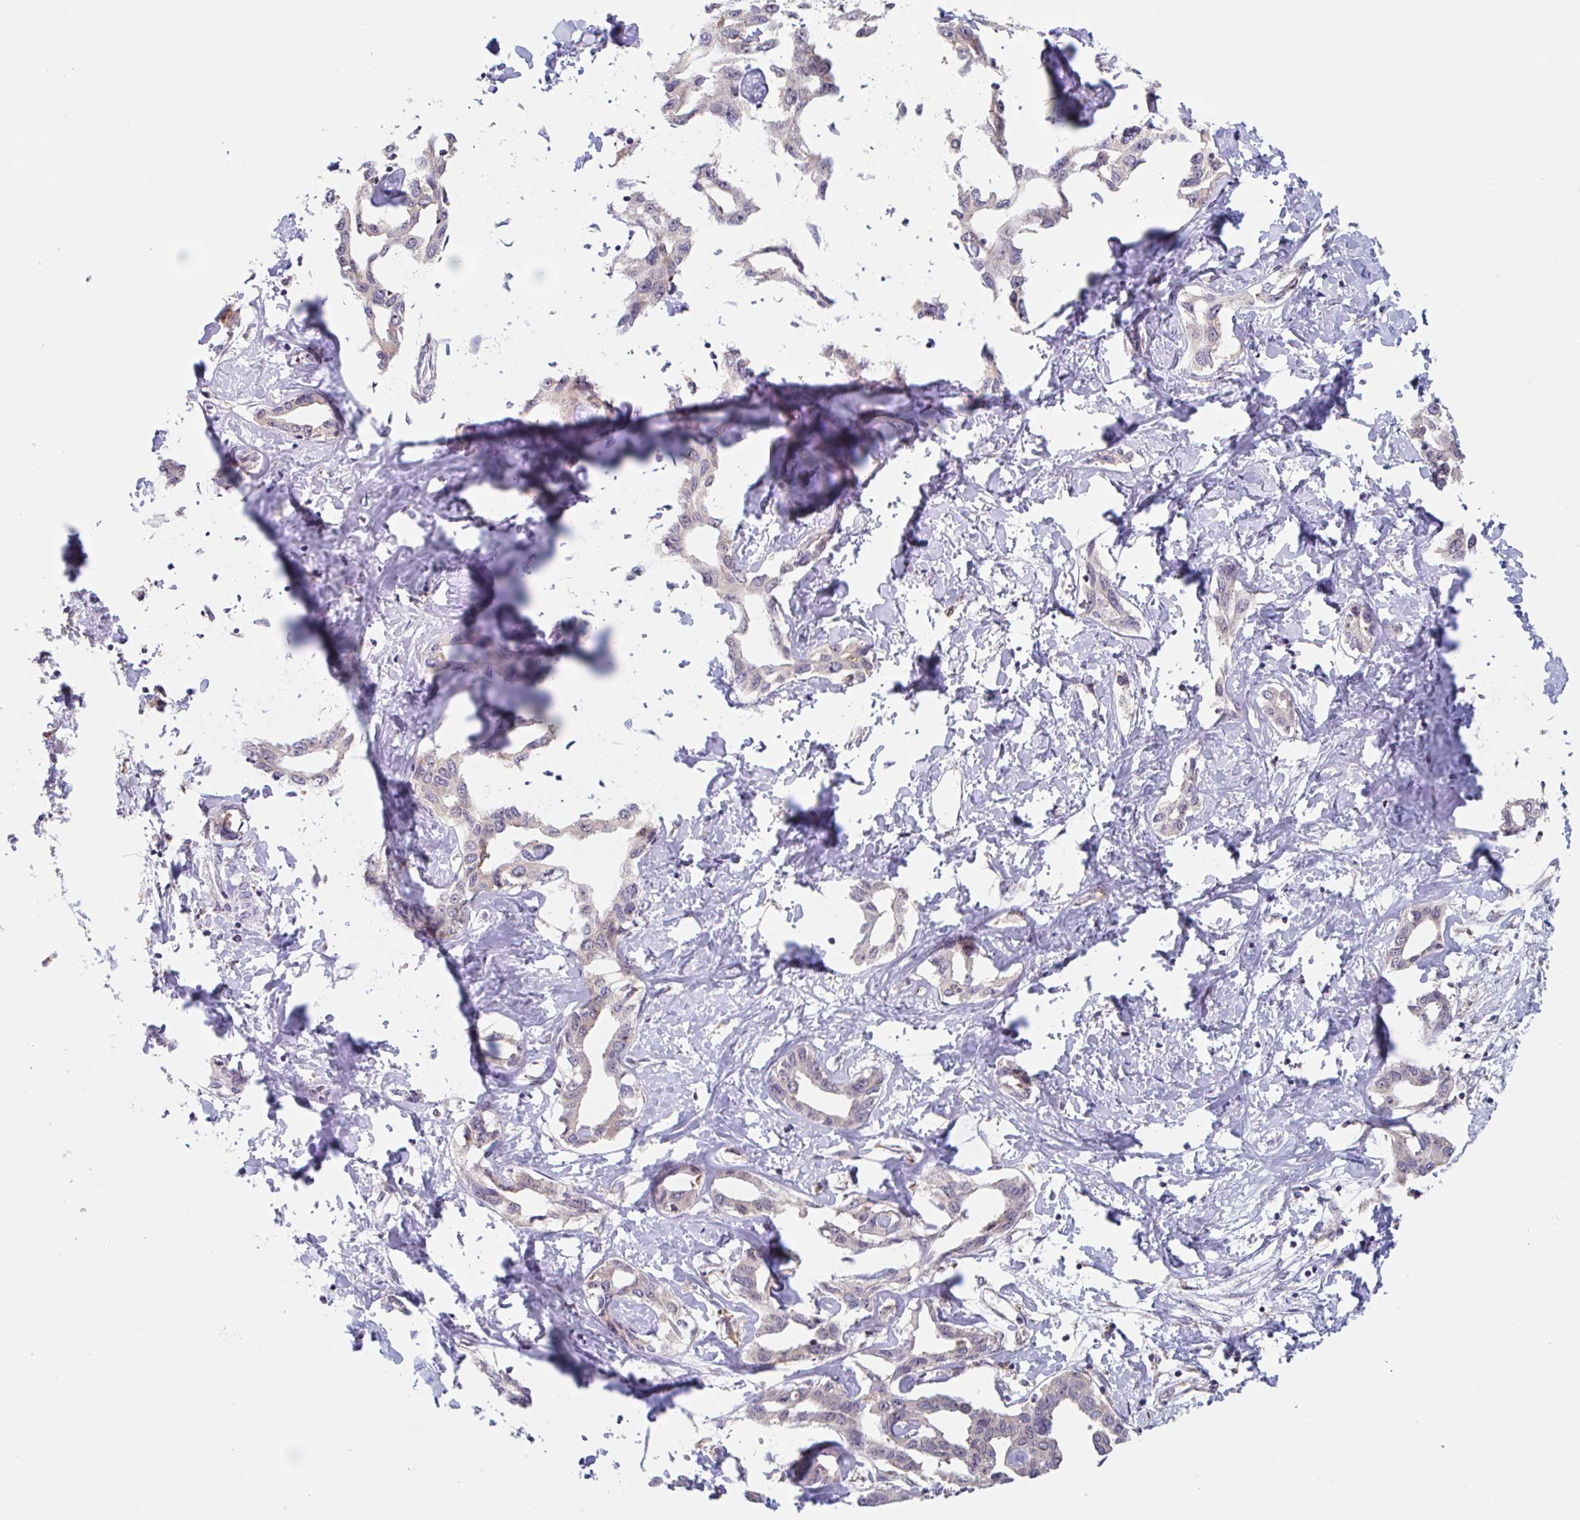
{"staining": {"intensity": "negative", "quantity": "none", "location": "none"}, "tissue": "liver cancer", "cell_type": "Tumor cells", "image_type": "cancer", "snomed": [{"axis": "morphology", "description": "Cholangiocarcinoma"}, {"axis": "topography", "description": "Liver"}], "caption": "Tumor cells show no significant protein positivity in liver cancer.", "gene": "SNX8", "patient": {"sex": "male", "age": 59}}